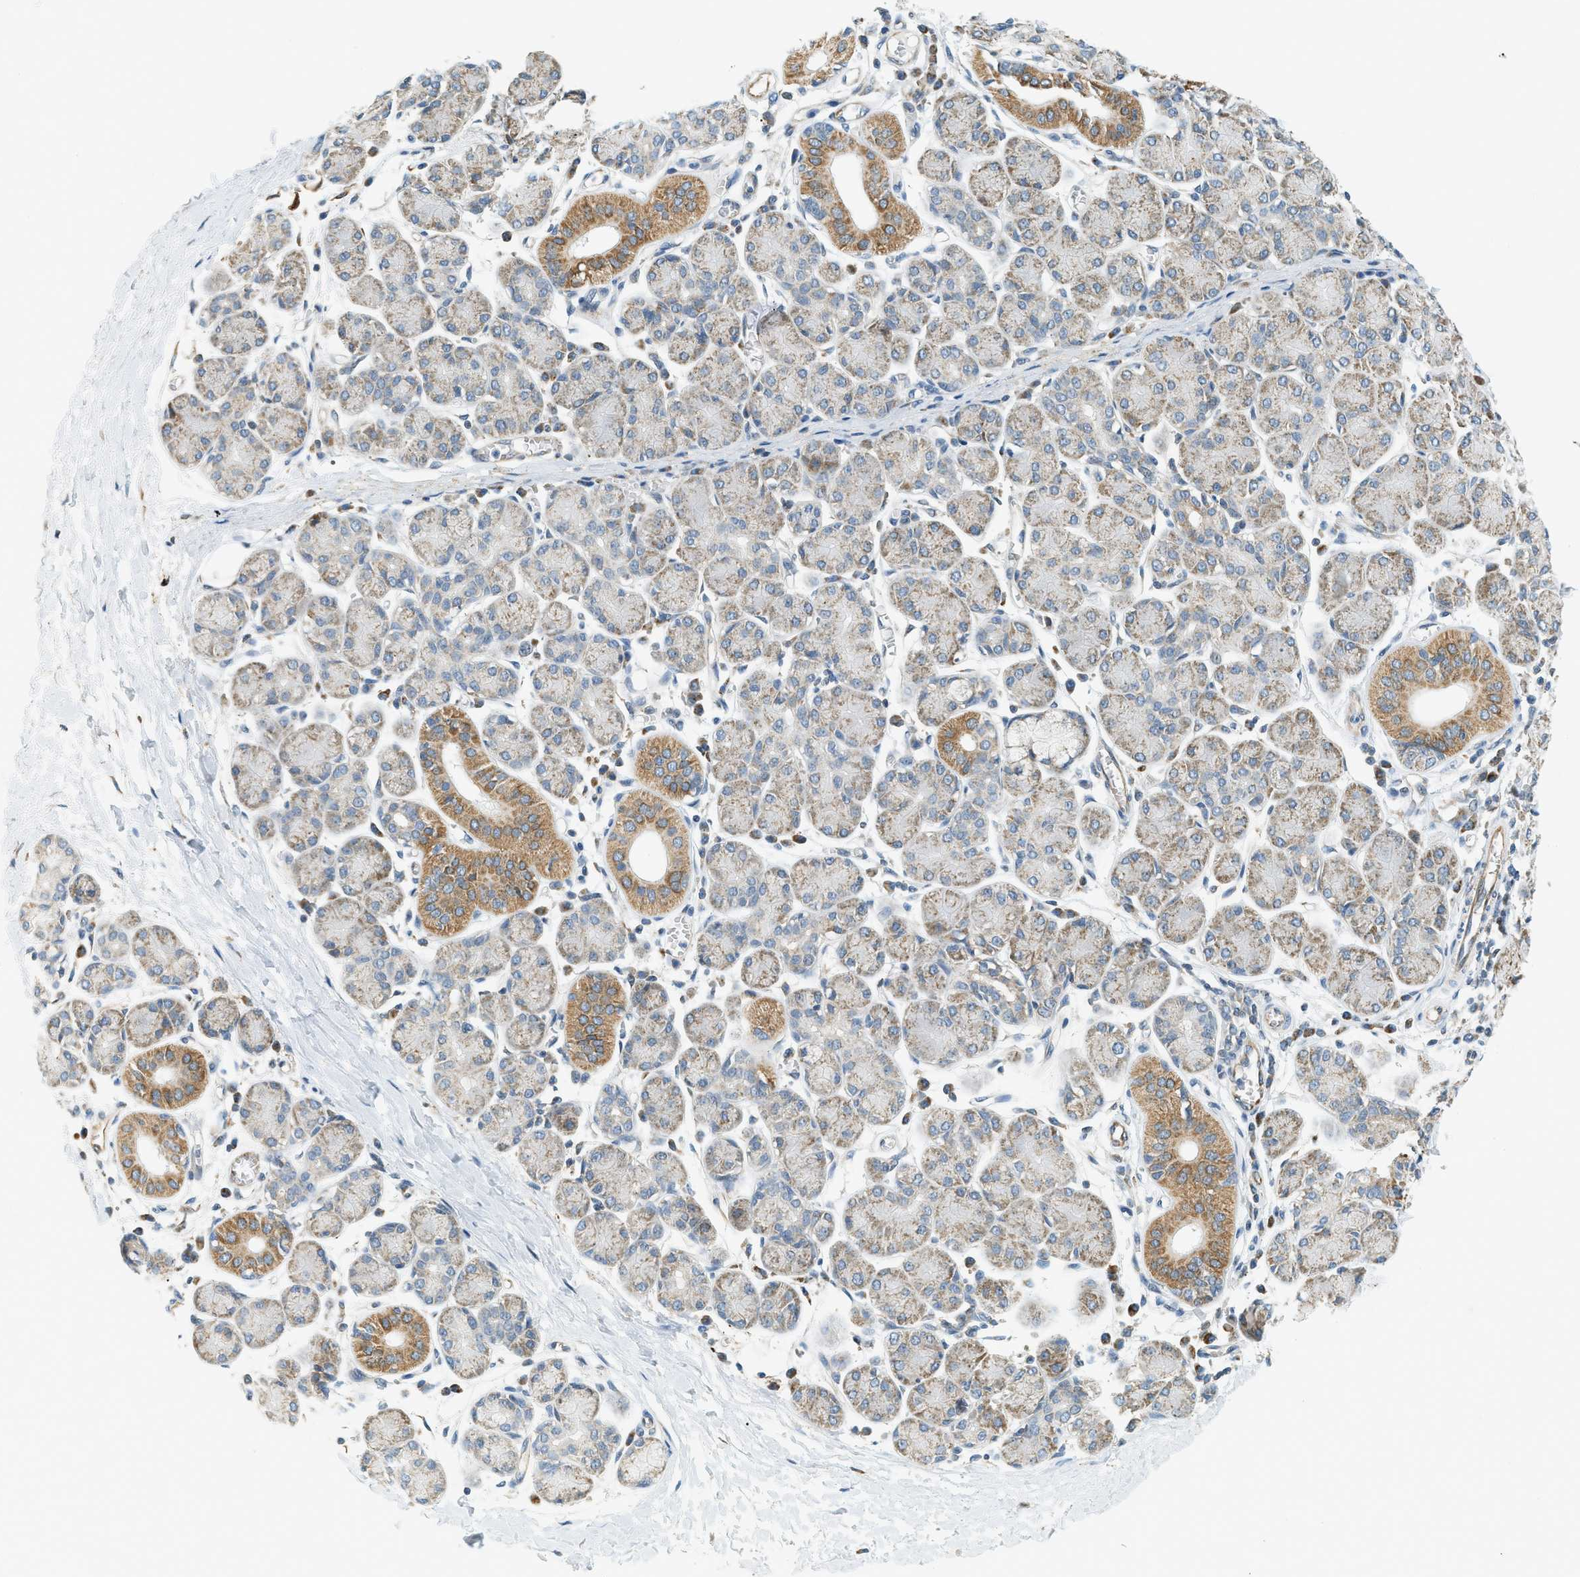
{"staining": {"intensity": "moderate", "quantity": "25%-75%", "location": "cytoplasmic/membranous"}, "tissue": "salivary gland", "cell_type": "Glandular cells", "image_type": "normal", "snomed": [{"axis": "morphology", "description": "Normal tissue, NOS"}, {"axis": "morphology", "description": "Inflammation, NOS"}, {"axis": "topography", "description": "Lymph node"}, {"axis": "topography", "description": "Salivary gland"}], "caption": "This histopathology image demonstrates normal salivary gland stained with immunohistochemistry (IHC) to label a protein in brown. The cytoplasmic/membranous of glandular cells show moderate positivity for the protein. Nuclei are counter-stained blue.", "gene": "PIGG", "patient": {"sex": "male", "age": 3}}